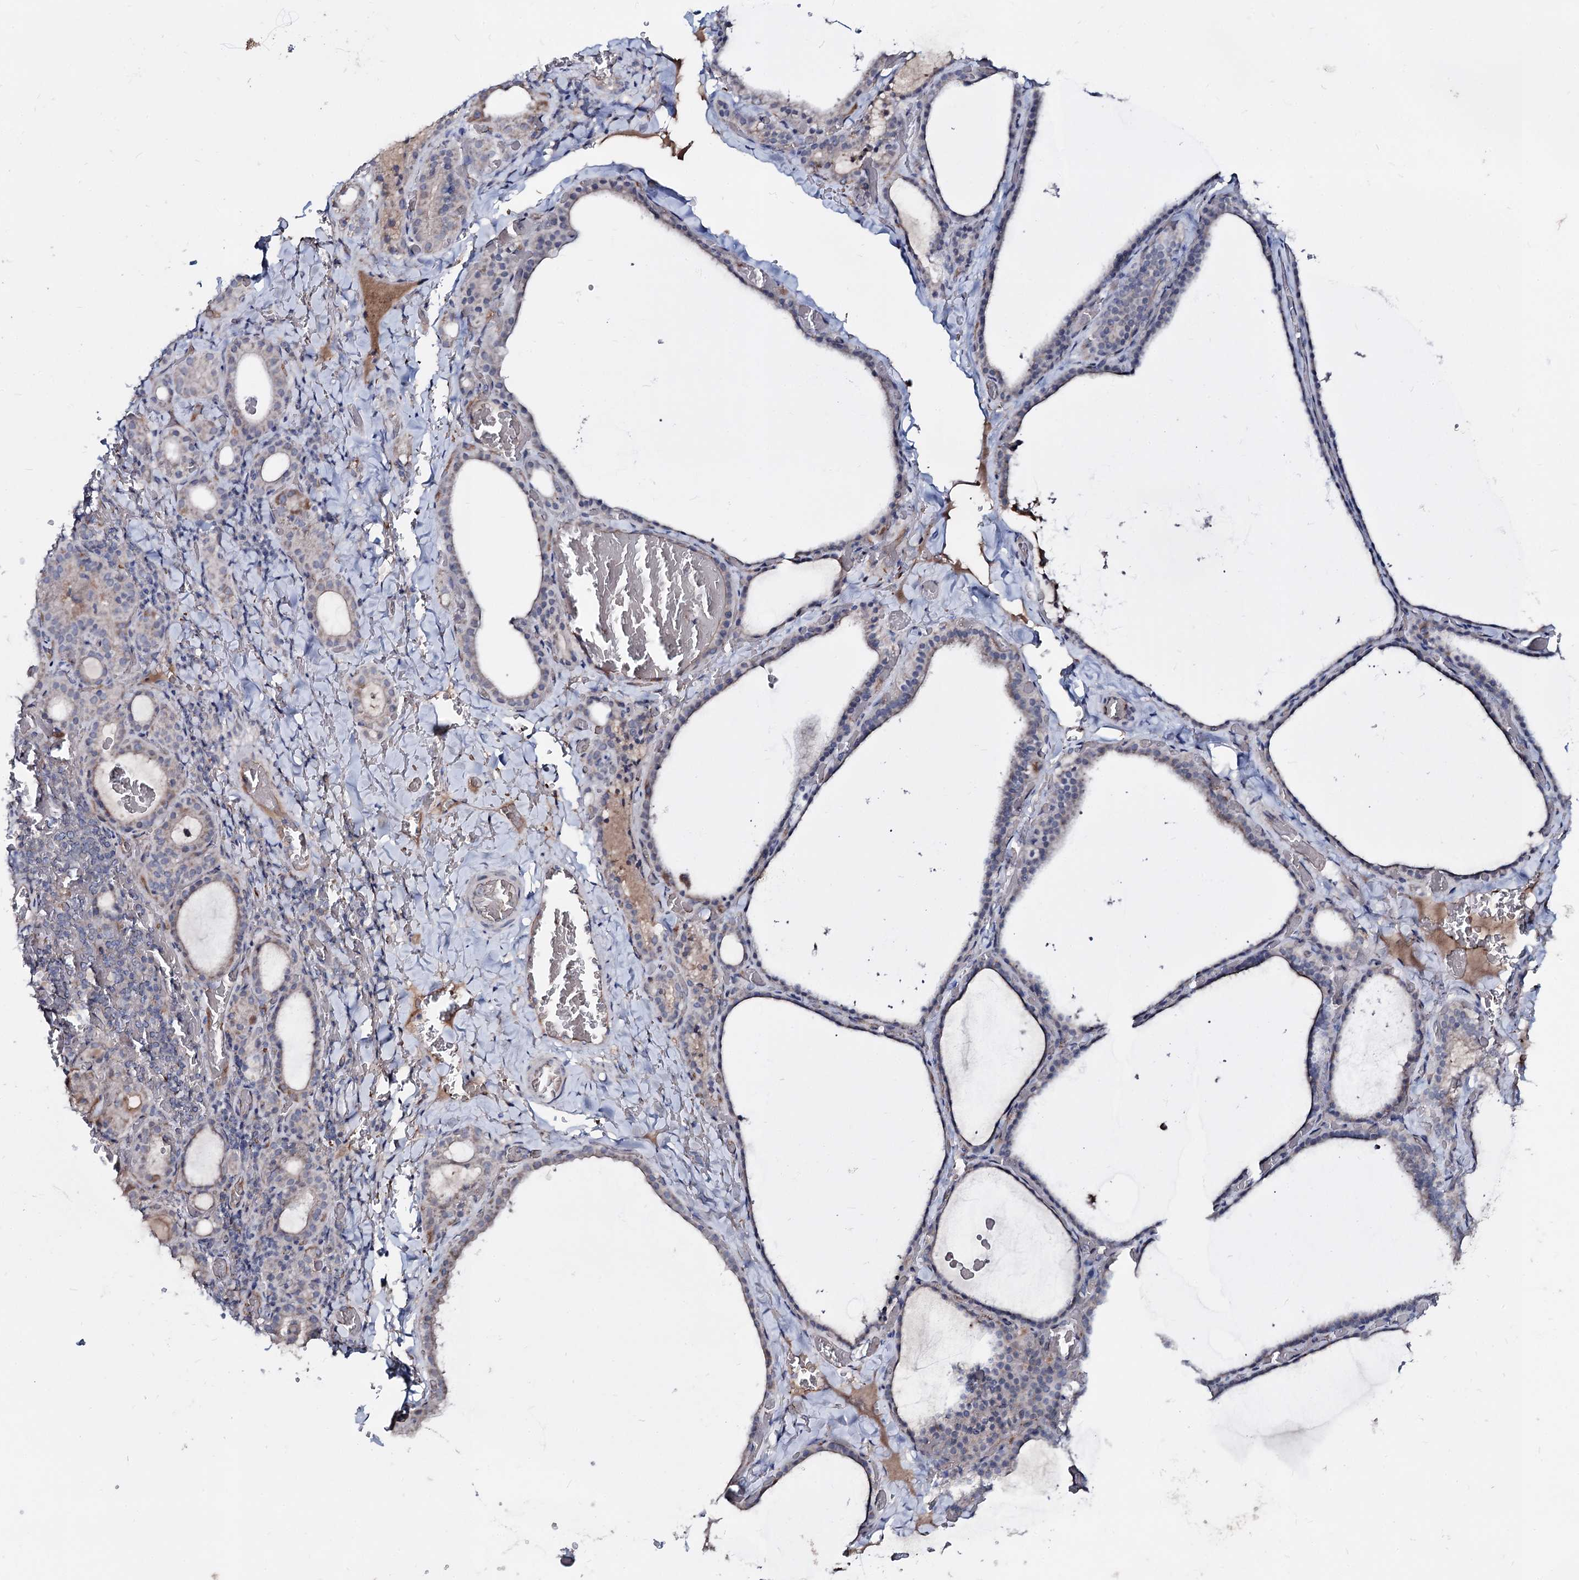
{"staining": {"intensity": "weak", "quantity": "<25%", "location": "cytoplasmic/membranous"}, "tissue": "thyroid gland", "cell_type": "Glandular cells", "image_type": "normal", "snomed": [{"axis": "morphology", "description": "Normal tissue, NOS"}, {"axis": "topography", "description": "Thyroid gland"}], "caption": "Immunohistochemistry photomicrograph of benign human thyroid gland stained for a protein (brown), which reveals no staining in glandular cells.", "gene": "RNF6", "patient": {"sex": "female", "age": 39}}